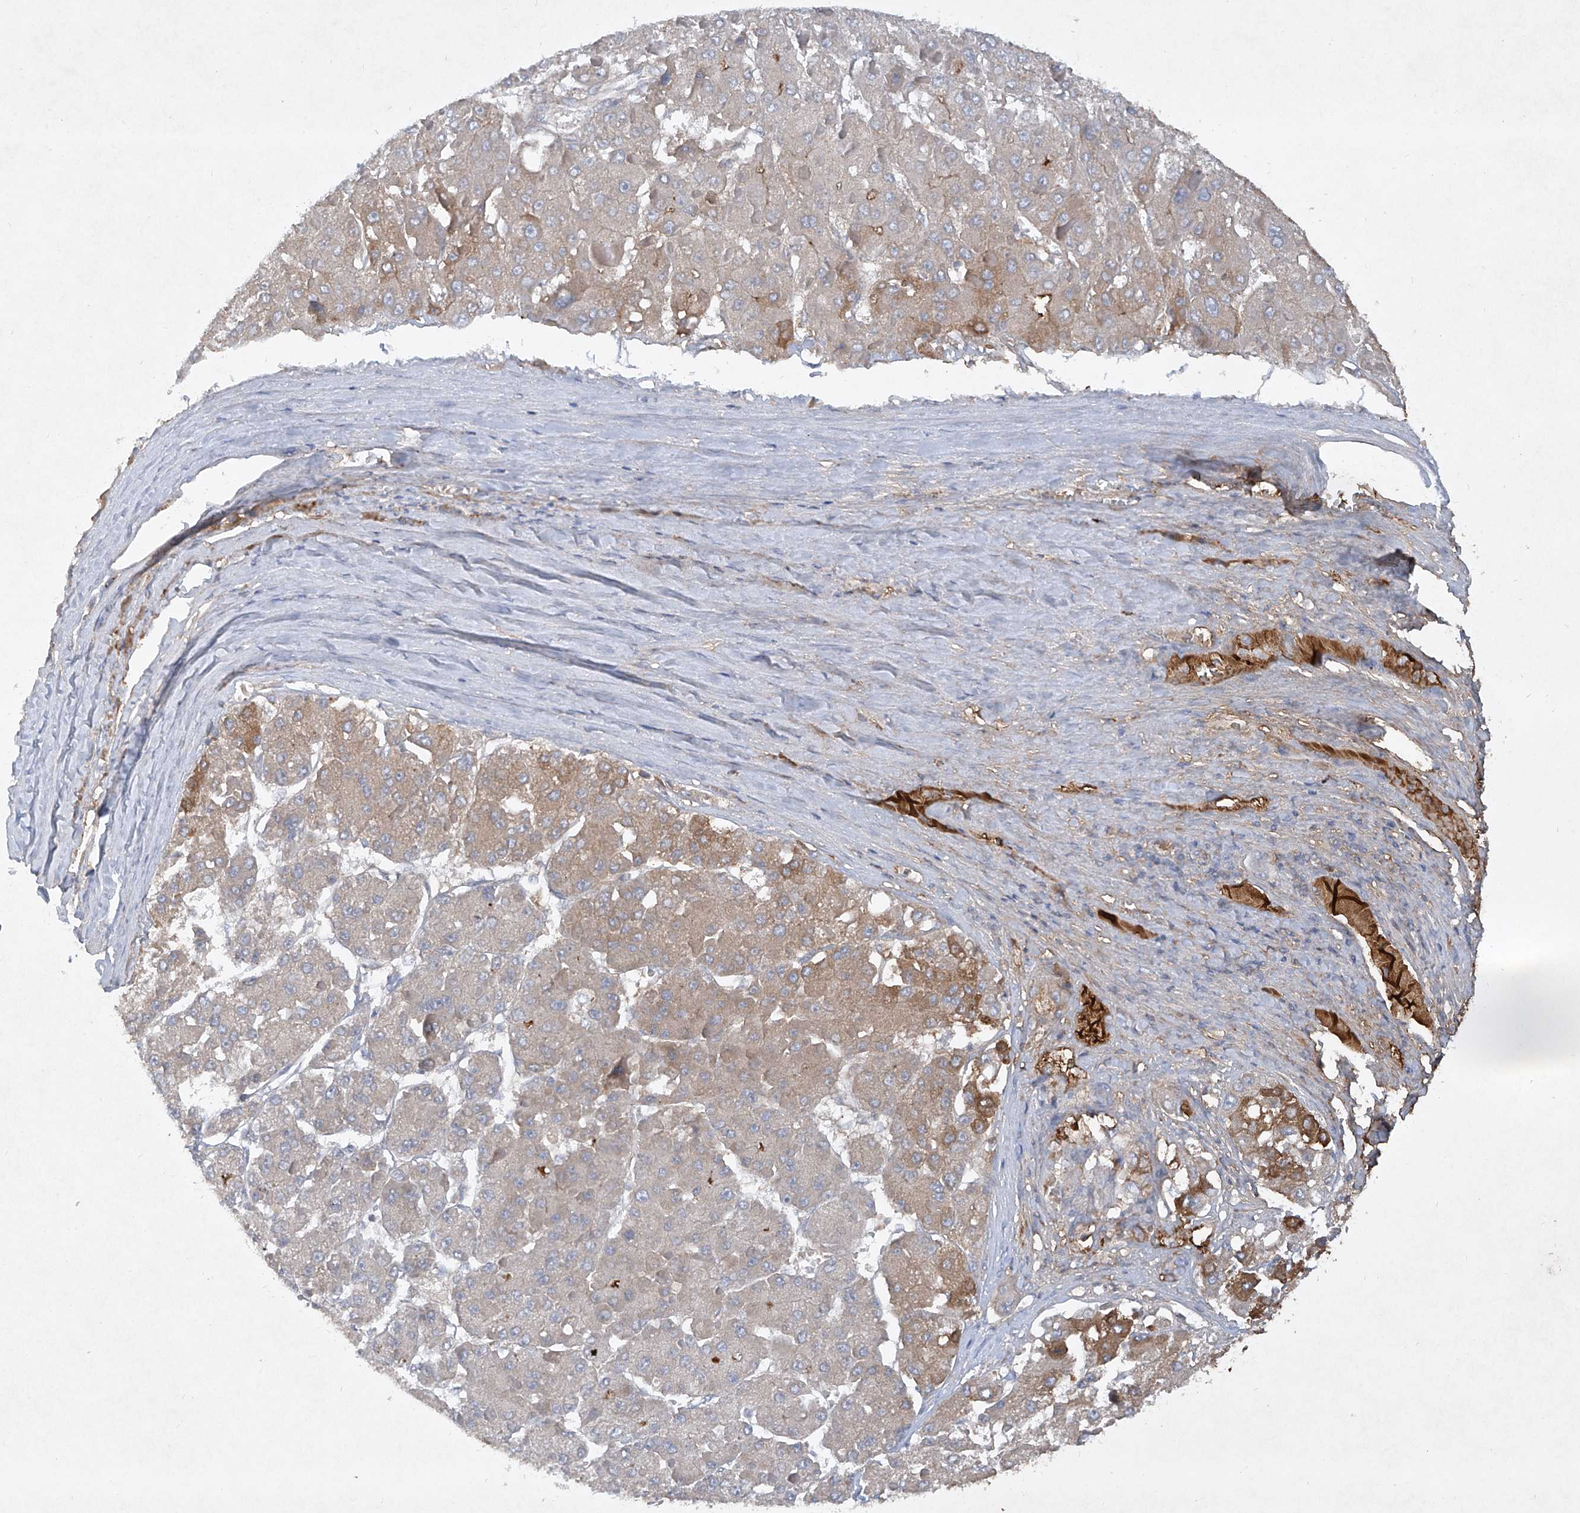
{"staining": {"intensity": "weak", "quantity": "25%-75%", "location": "cytoplasmic/membranous"}, "tissue": "liver cancer", "cell_type": "Tumor cells", "image_type": "cancer", "snomed": [{"axis": "morphology", "description": "Carcinoma, Hepatocellular, NOS"}, {"axis": "topography", "description": "Liver"}], "caption": "Human liver cancer stained for a protein (brown) demonstrates weak cytoplasmic/membranous positive expression in approximately 25%-75% of tumor cells.", "gene": "HAS3", "patient": {"sex": "female", "age": 73}}